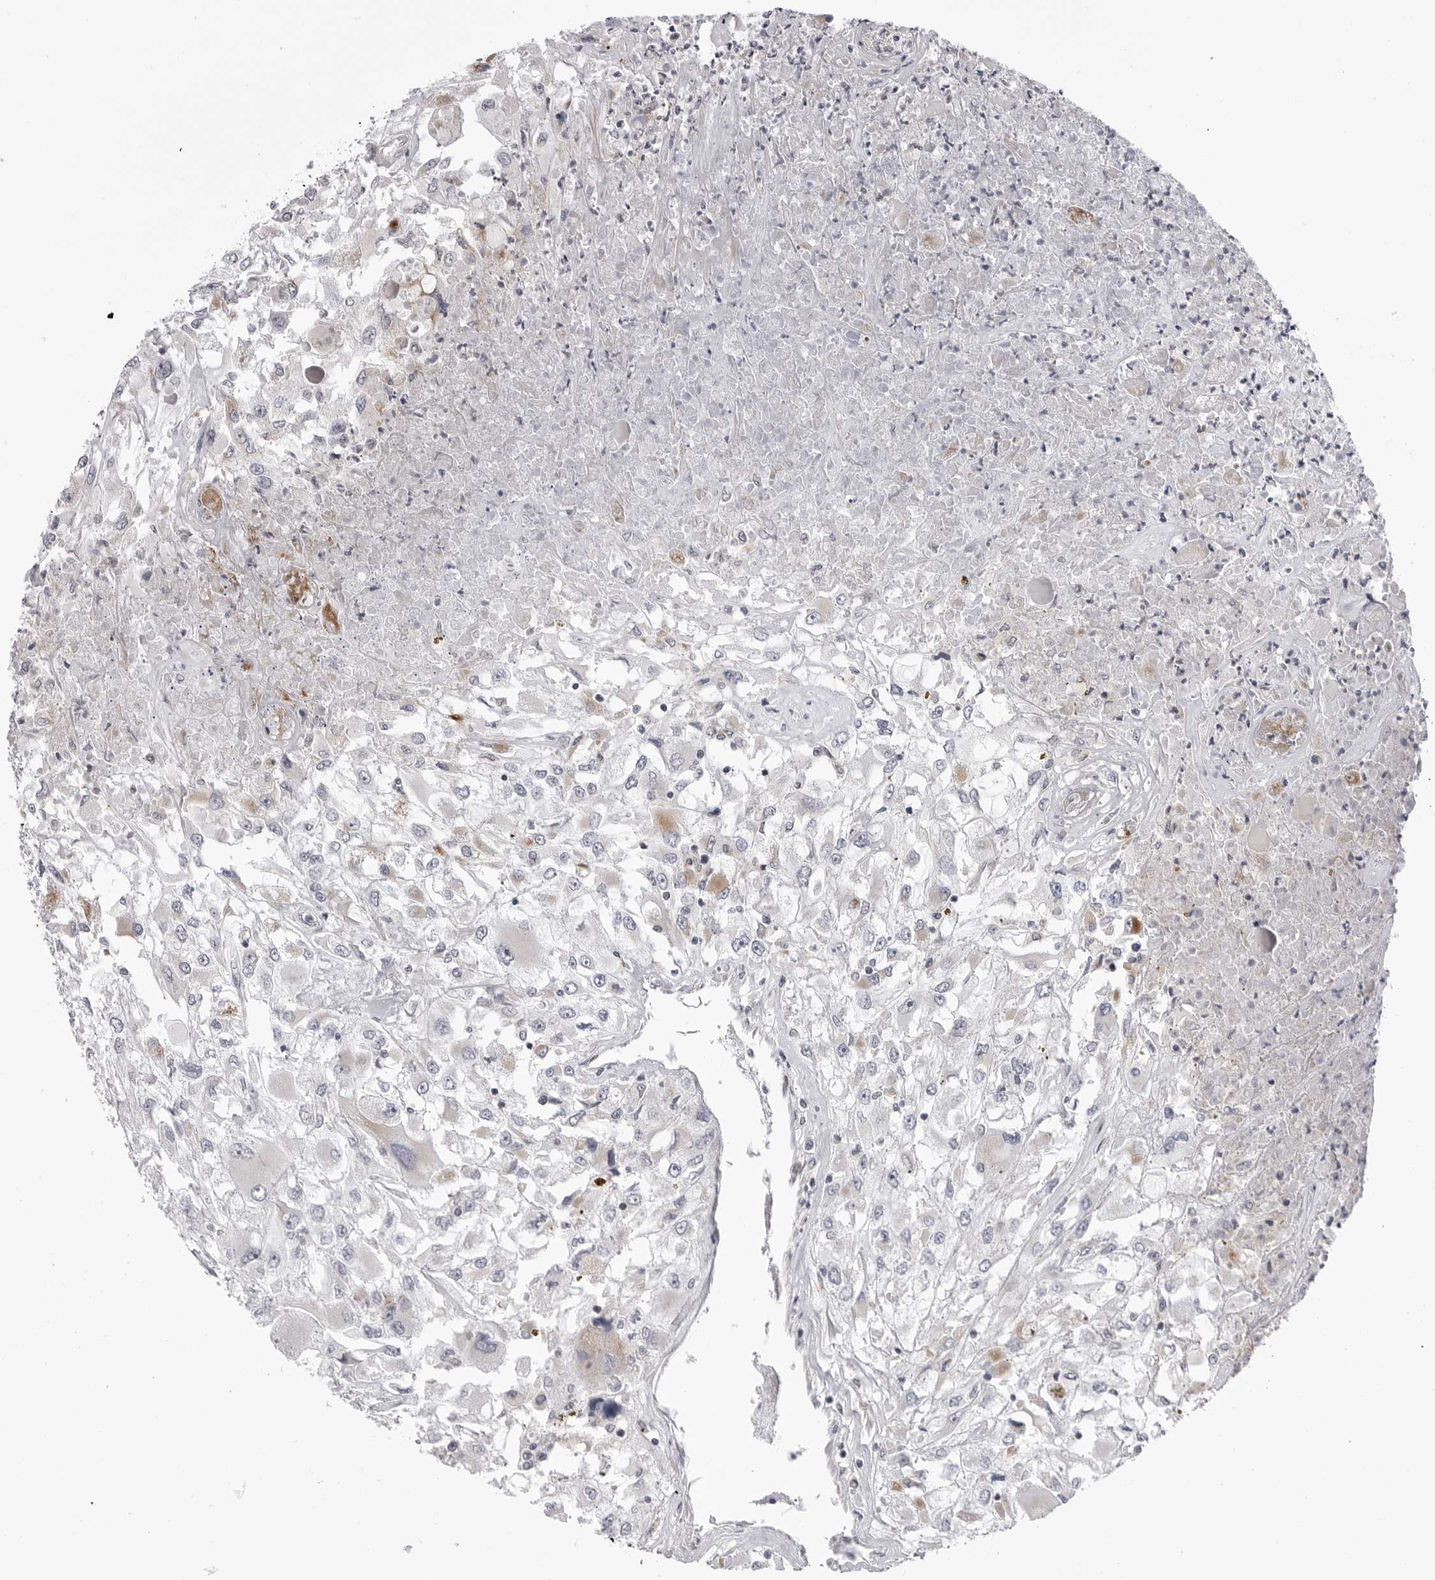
{"staining": {"intensity": "negative", "quantity": "none", "location": "none"}, "tissue": "renal cancer", "cell_type": "Tumor cells", "image_type": "cancer", "snomed": [{"axis": "morphology", "description": "Adenocarcinoma, NOS"}, {"axis": "topography", "description": "Kidney"}], "caption": "Tumor cells show no significant protein expression in adenocarcinoma (renal). Brightfield microscopy of immunohistochemistry (IHC) stained with DAB (3,3'-diaminobenzidine) (brown) and hematoxylin (blue), captured at high magnification.", "gene": "CCDC18", "patient": {"sex": "female", "age": 52}}